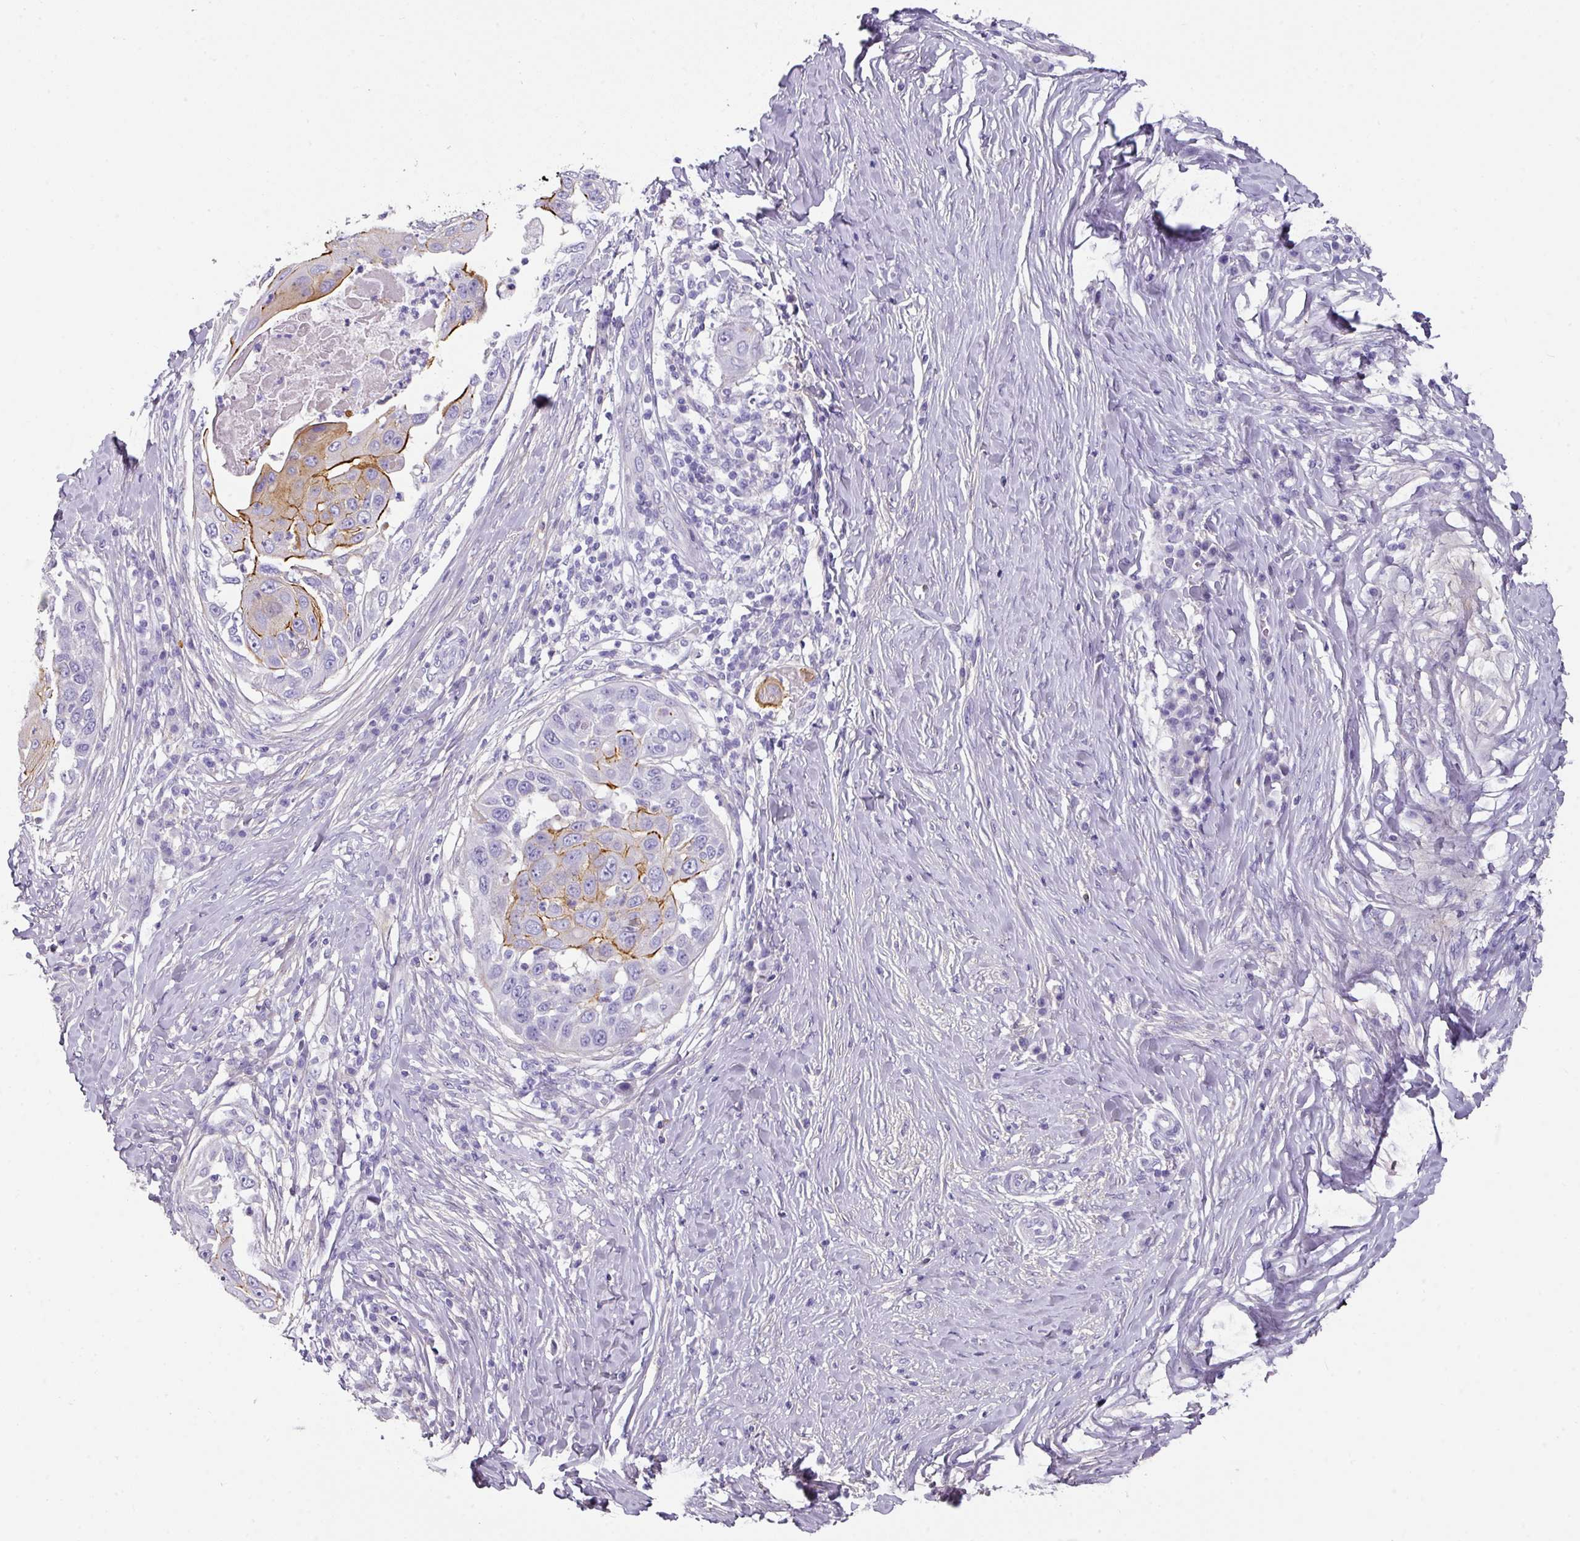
{"staining": {"intensity": "moderate", "quantity": "<25%", "location": "cytoplasmic/membranous"}, "tissue": "skin cancer", "cell_type": "Tumor cells", "image_type": "cancer", "snomed": [{"axis": "morphology", "description": "Squamous cell carcinoma, NOS"}, {"axis": "topography", "description": "Skin"}], "caption": "Skin cancer was stained to show a protein in brown. There is low levels of moderate cytoplasmic/membranous staining in approximately <25% of tumor cells.", "gene": "ANKRD29", "patient": {"sex": "female", "age": 44}}